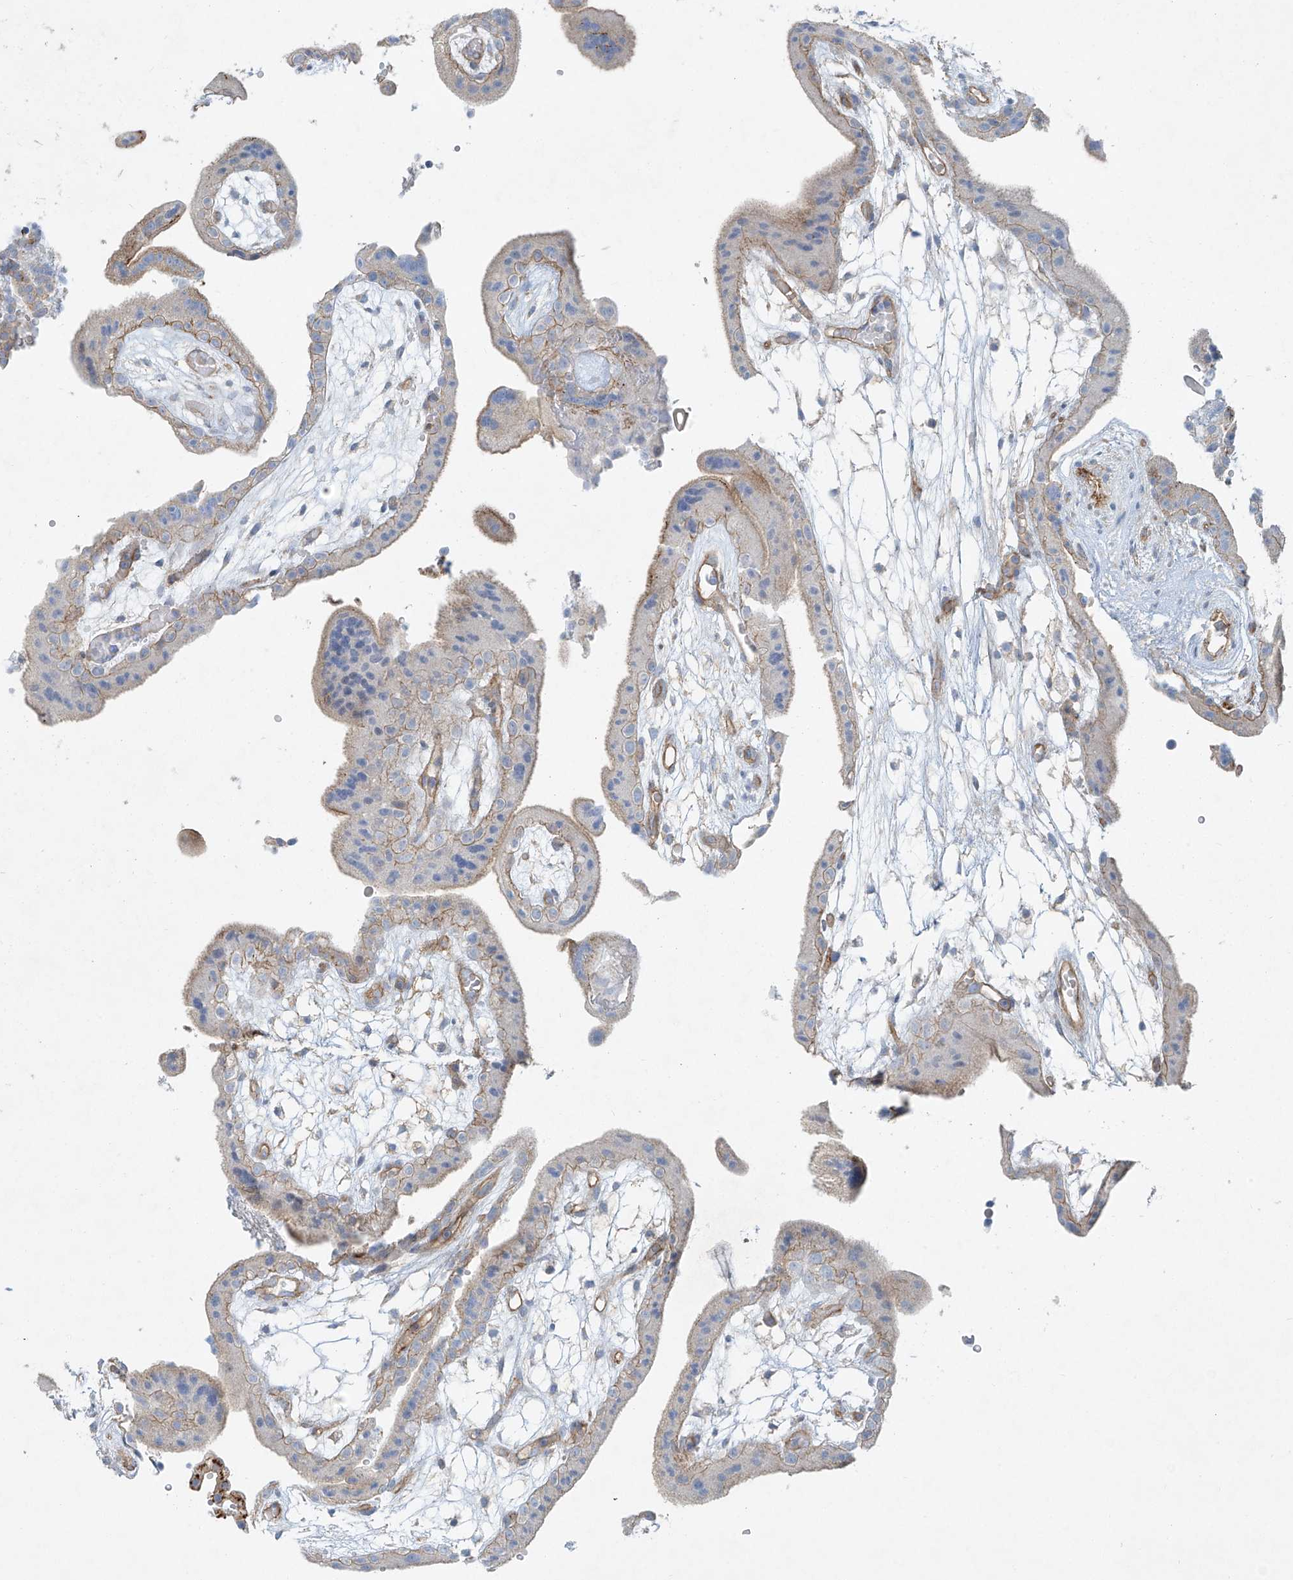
{"staining": {"intensity": "weak", "quantity": "25%-75%", "location": "cytoplasmic/membranous"}, "tissue": "placenta", "cell_type": "Trophoblastic cells", "image_type": "normal", "snomed": [{"axis": "morphology", "description": "Normal tissue, NOS"}, {"axis": "topography", "description": "Placenta"}], "caption": "An image of placenta stained for a protein displays weak cytoplasmic/membranous brown staining in trophoblastic cells. Nuclei are stained in blue.", "gene": "VAMP5", "patient": {"sex": "female", "age": 18}}